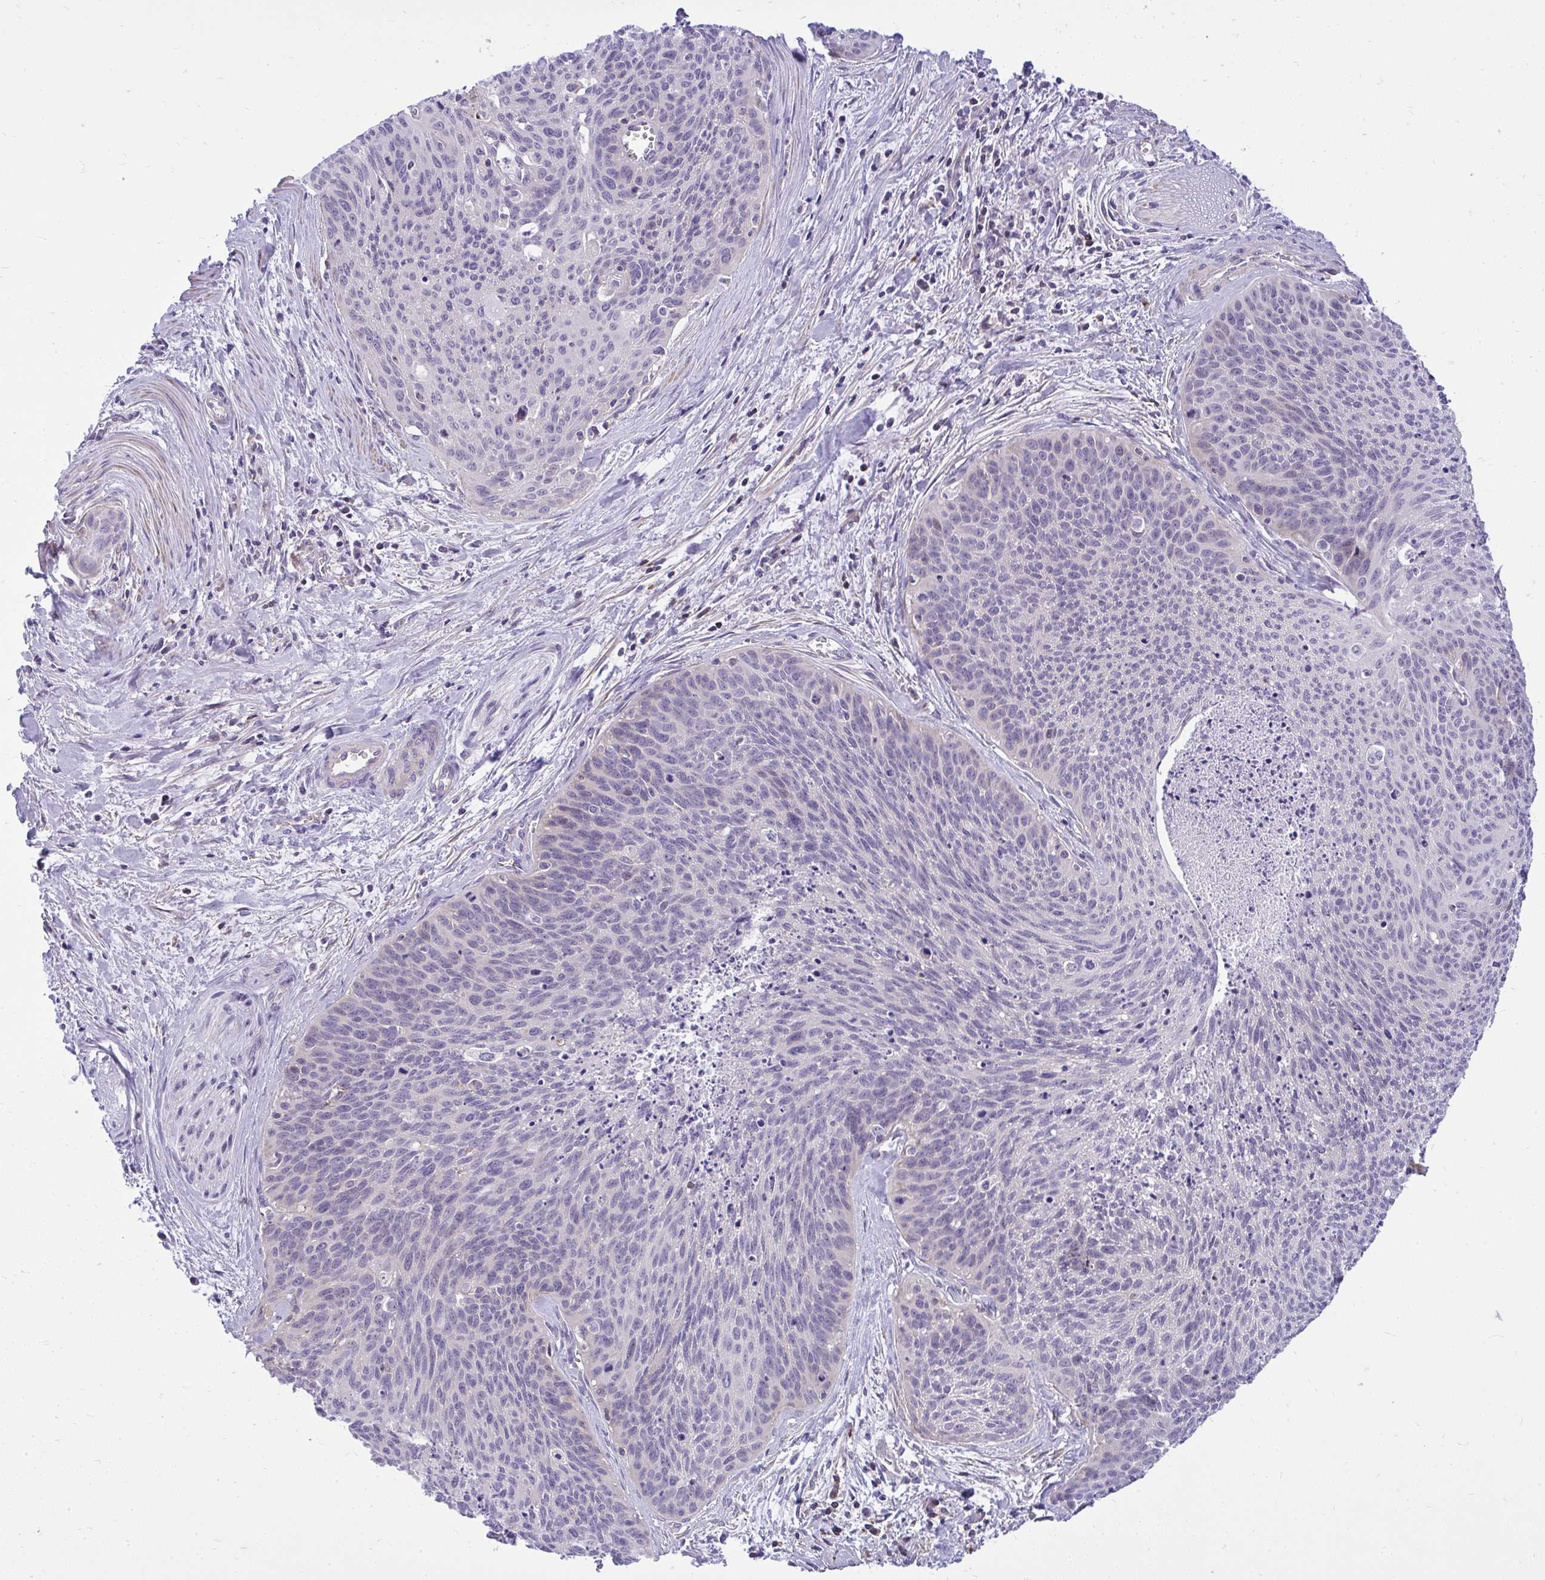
{"staining": {"intensity": "negative", "quantity": "none", "location": "none"}, "tissue": "cervical cancer", "cell_type": "Tumor cells", "image_type": "cancer", "snomed": [{"axis": "morphology", "description": "Squamous cell carcinoma, NOS"}, {"axis": "topography", "description": "Cervix"}], "caption": "DAB (3,3'-diaminobenzidine) immunohistochemical staining of cervical cancer shows no significant positivity in tumor cells.", "gene": "GRK4", "patient": {"sex": "female", "age": 55}}